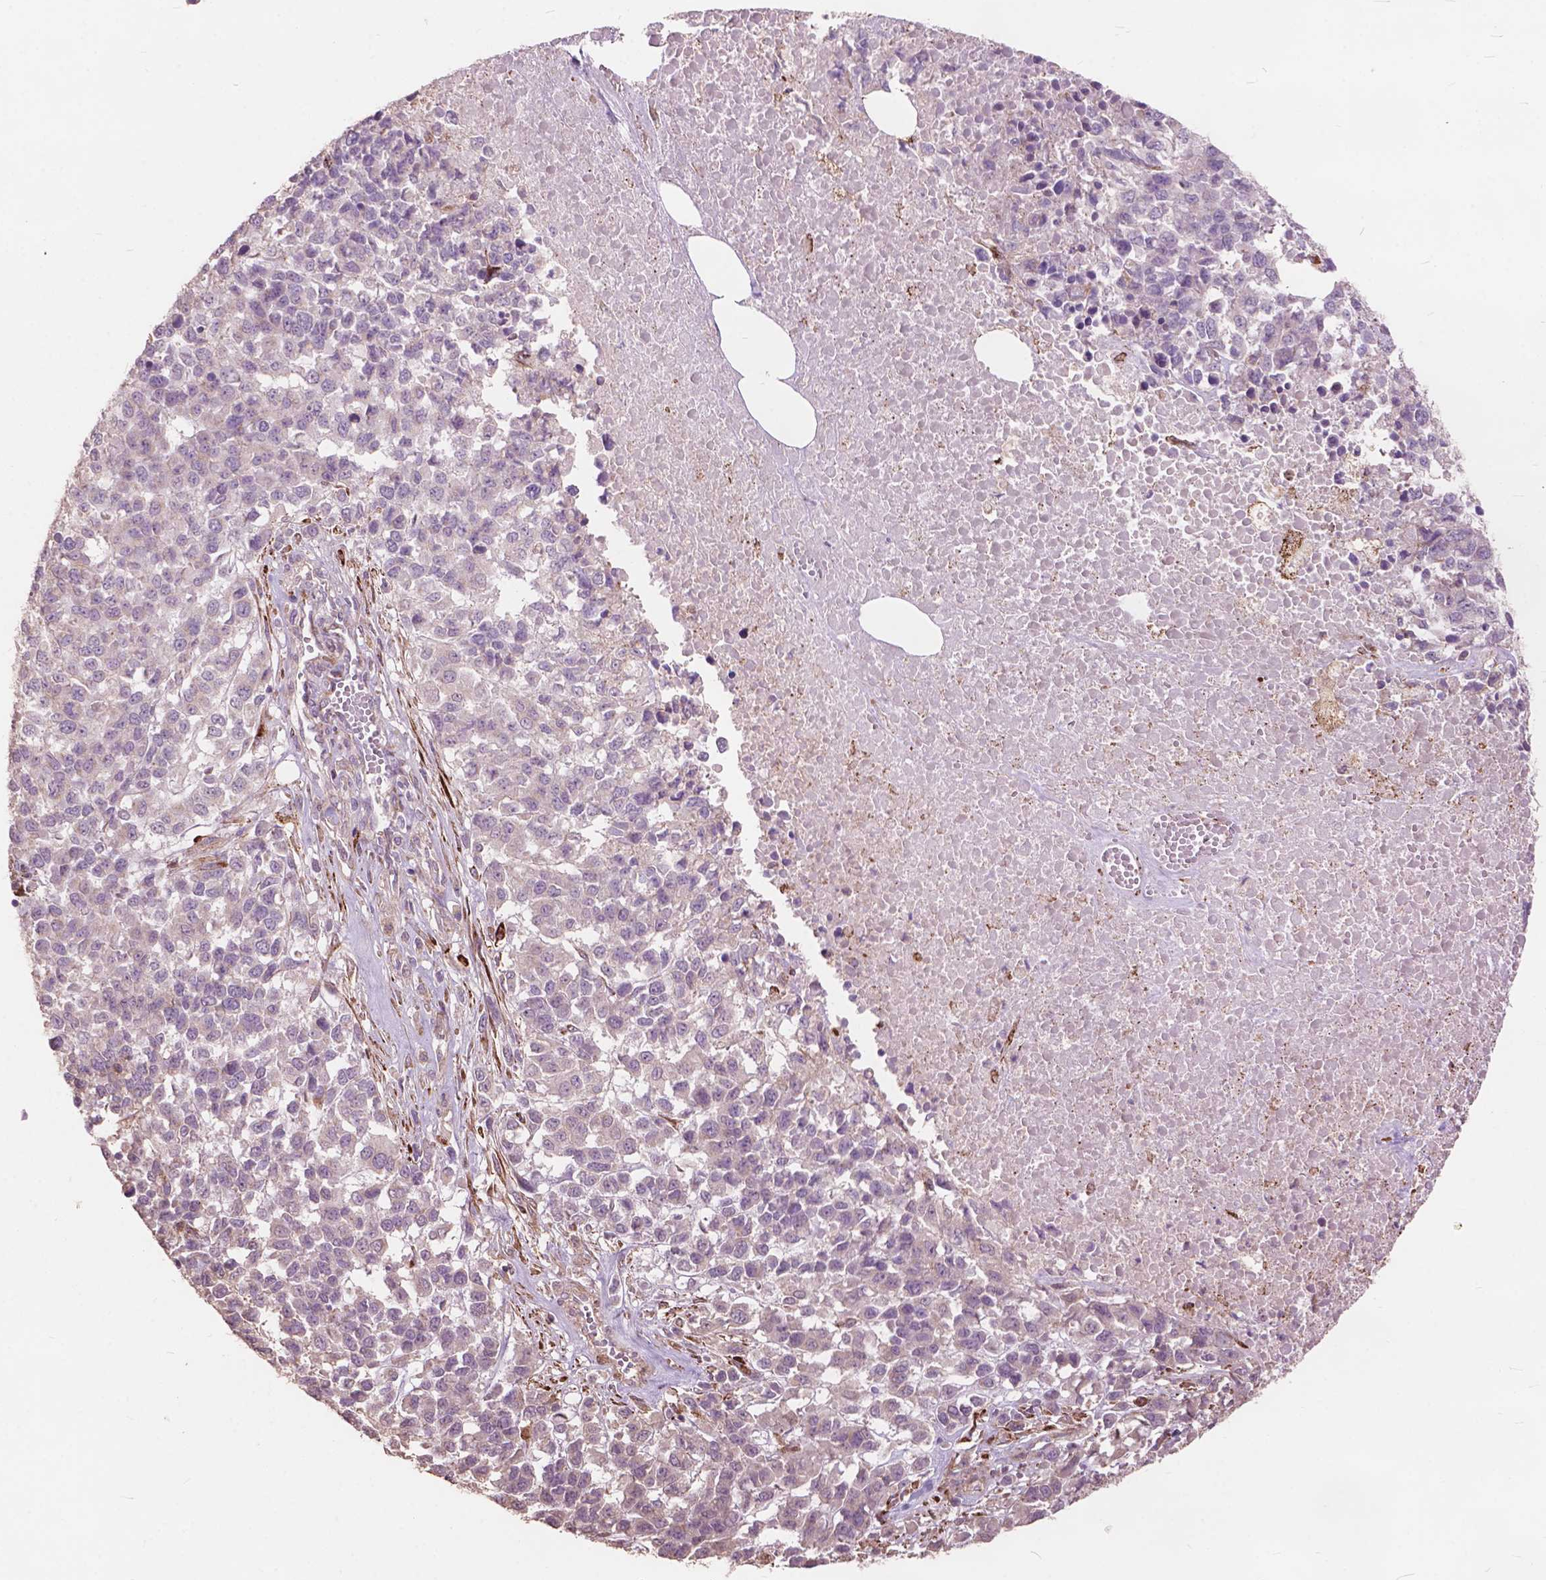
{"staining": {"intensity": "negative", "quantity": "none", "location": "none"}, "tissue": "melanoma", "cell_type": "Tumor cells", "image_type": "cancer", "snomed": [{"axis": "morphology", "description": "Malignant melanoma, Metastatic site"}, {"axis": "topography", "description": "Skin"}], "caption": "Immunohistochemistry histopathology image of malignant melanoma (metastatic site) stained for a protein (brown), which reveals no expression in tumor cells.", "gene": "FNIP1", "patient": {"sex": "male", "age": 84}}